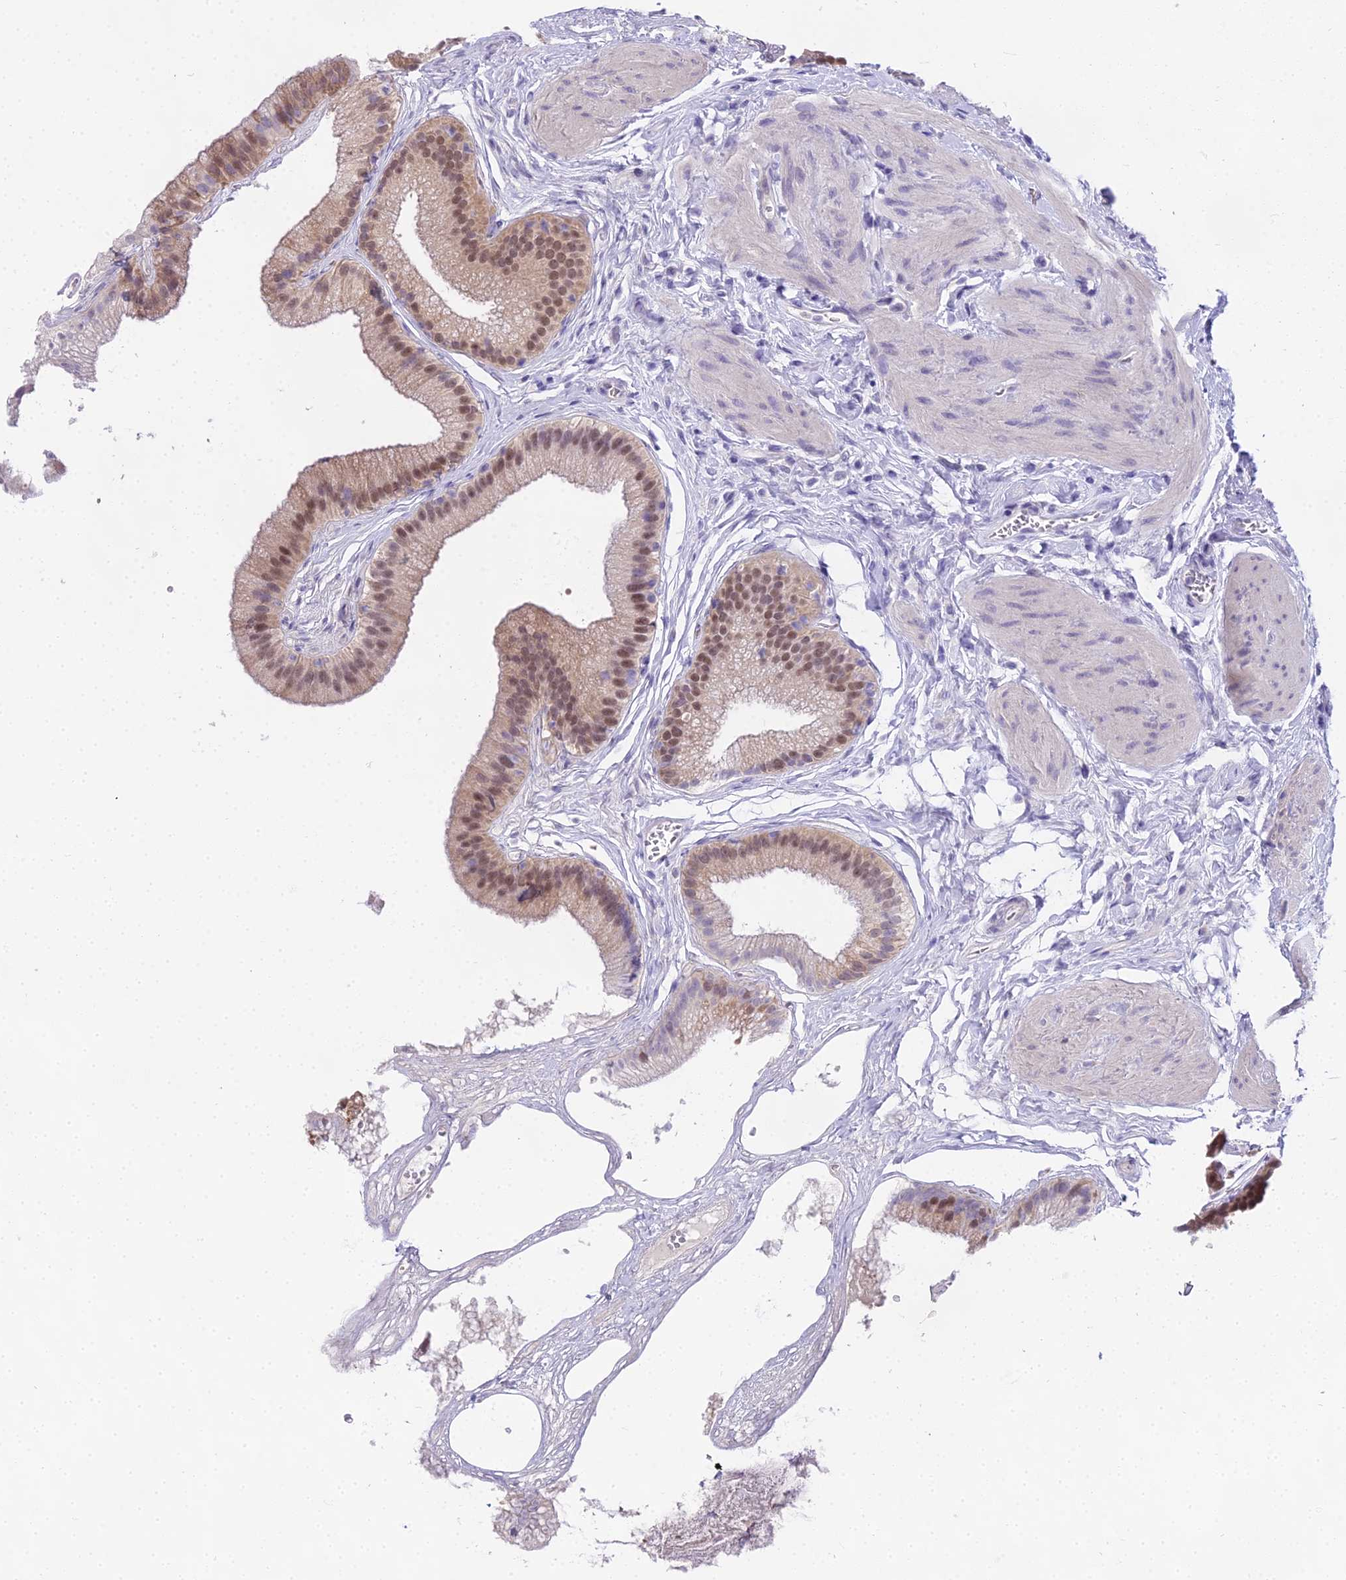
{"staining": {"intensity": "moderate", "quantity": ">75%", "location": "nuclear"}, "tissue": "gallbladder", "cell_type": "Glandular cells", "image_type": "normal", "snomed": [{"axis": "morphology", "description": "Normal tissue, NOS"}, {"axis": "topography", "description": "Gallbladder"}], "caption": "IHC (DAB) staining of benign gallbladder exhibits moderate nuclear protein staining in approximately >75% of glandular cells. (brown staining indicates protein expression, while blue staining denotes nuclei).", "gene": "MAT2A", "patient": {"sex": "female", "age": 54}}